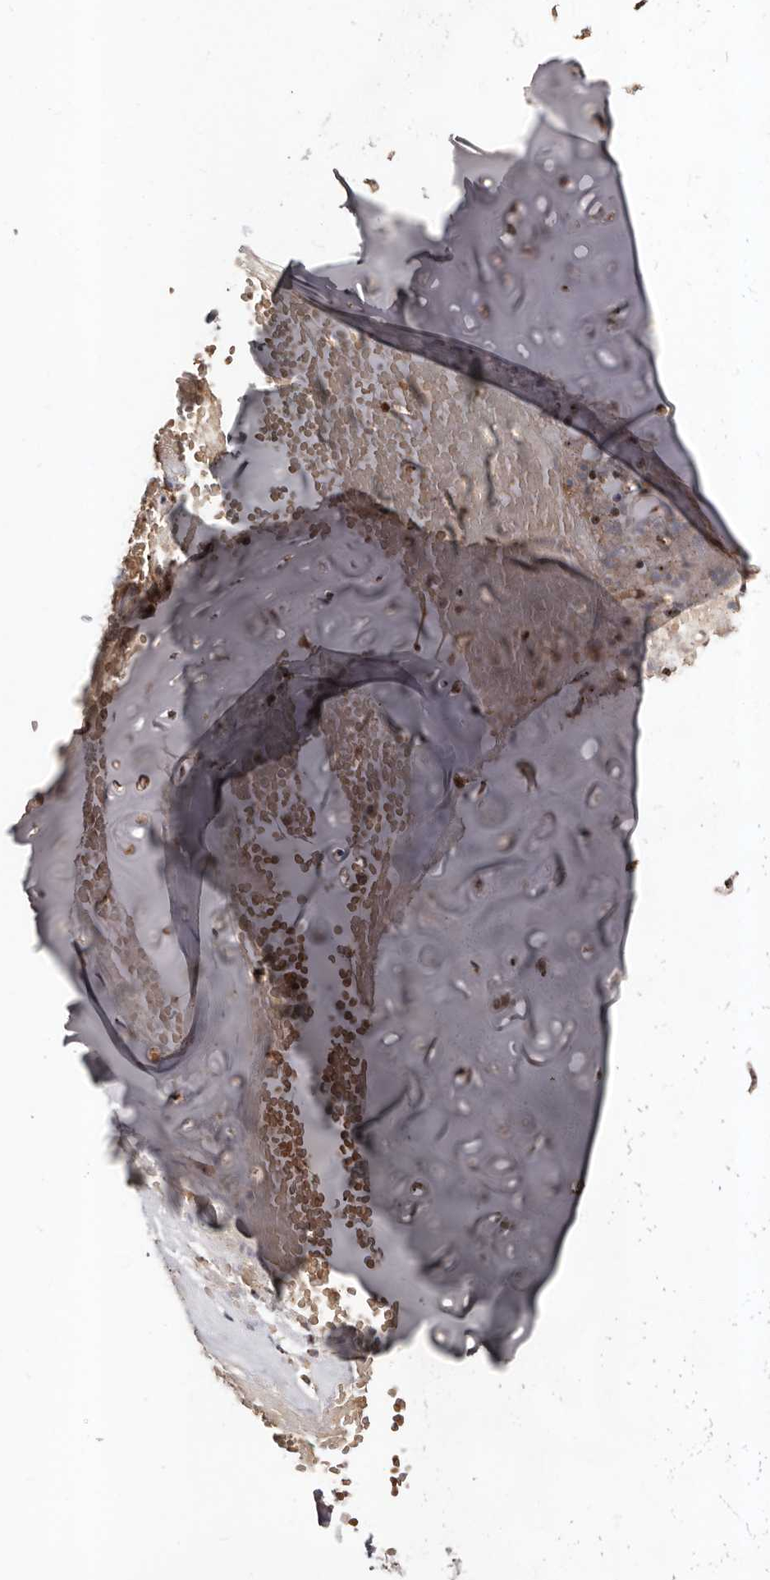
{"staining": {"intensity": "strong", "quantity": "25%-75%", "location": "nuclear"}, "tissue": "adipose tissue", "cell_type": "Adipocytes", "image_type": "normal", "snomed": [{"axis": "morphology", "description": "Normal tissue, NOS"}, {"axis": "morphology", "description": "Basal cell carcinoma"}, {"axis": "topography", "description": "Cartilage tissue"}, {"axis": "topography", "description": "Nasopharynx"}, {"axis": "topography", "description": "Oral tissue"}], "caption": "Unremarkable adipose tissue demonstrates strong nuclear expression in approximately 25%-75% of adipocytes The staining is performed using DAB (3,3'-diaminobenzidine) brown chromogen to label protein expression. The nuclei are counter-stained blue using hematoxylin..", "gene": "APOL6", "patient": {"sex": "female", "age": 77}}